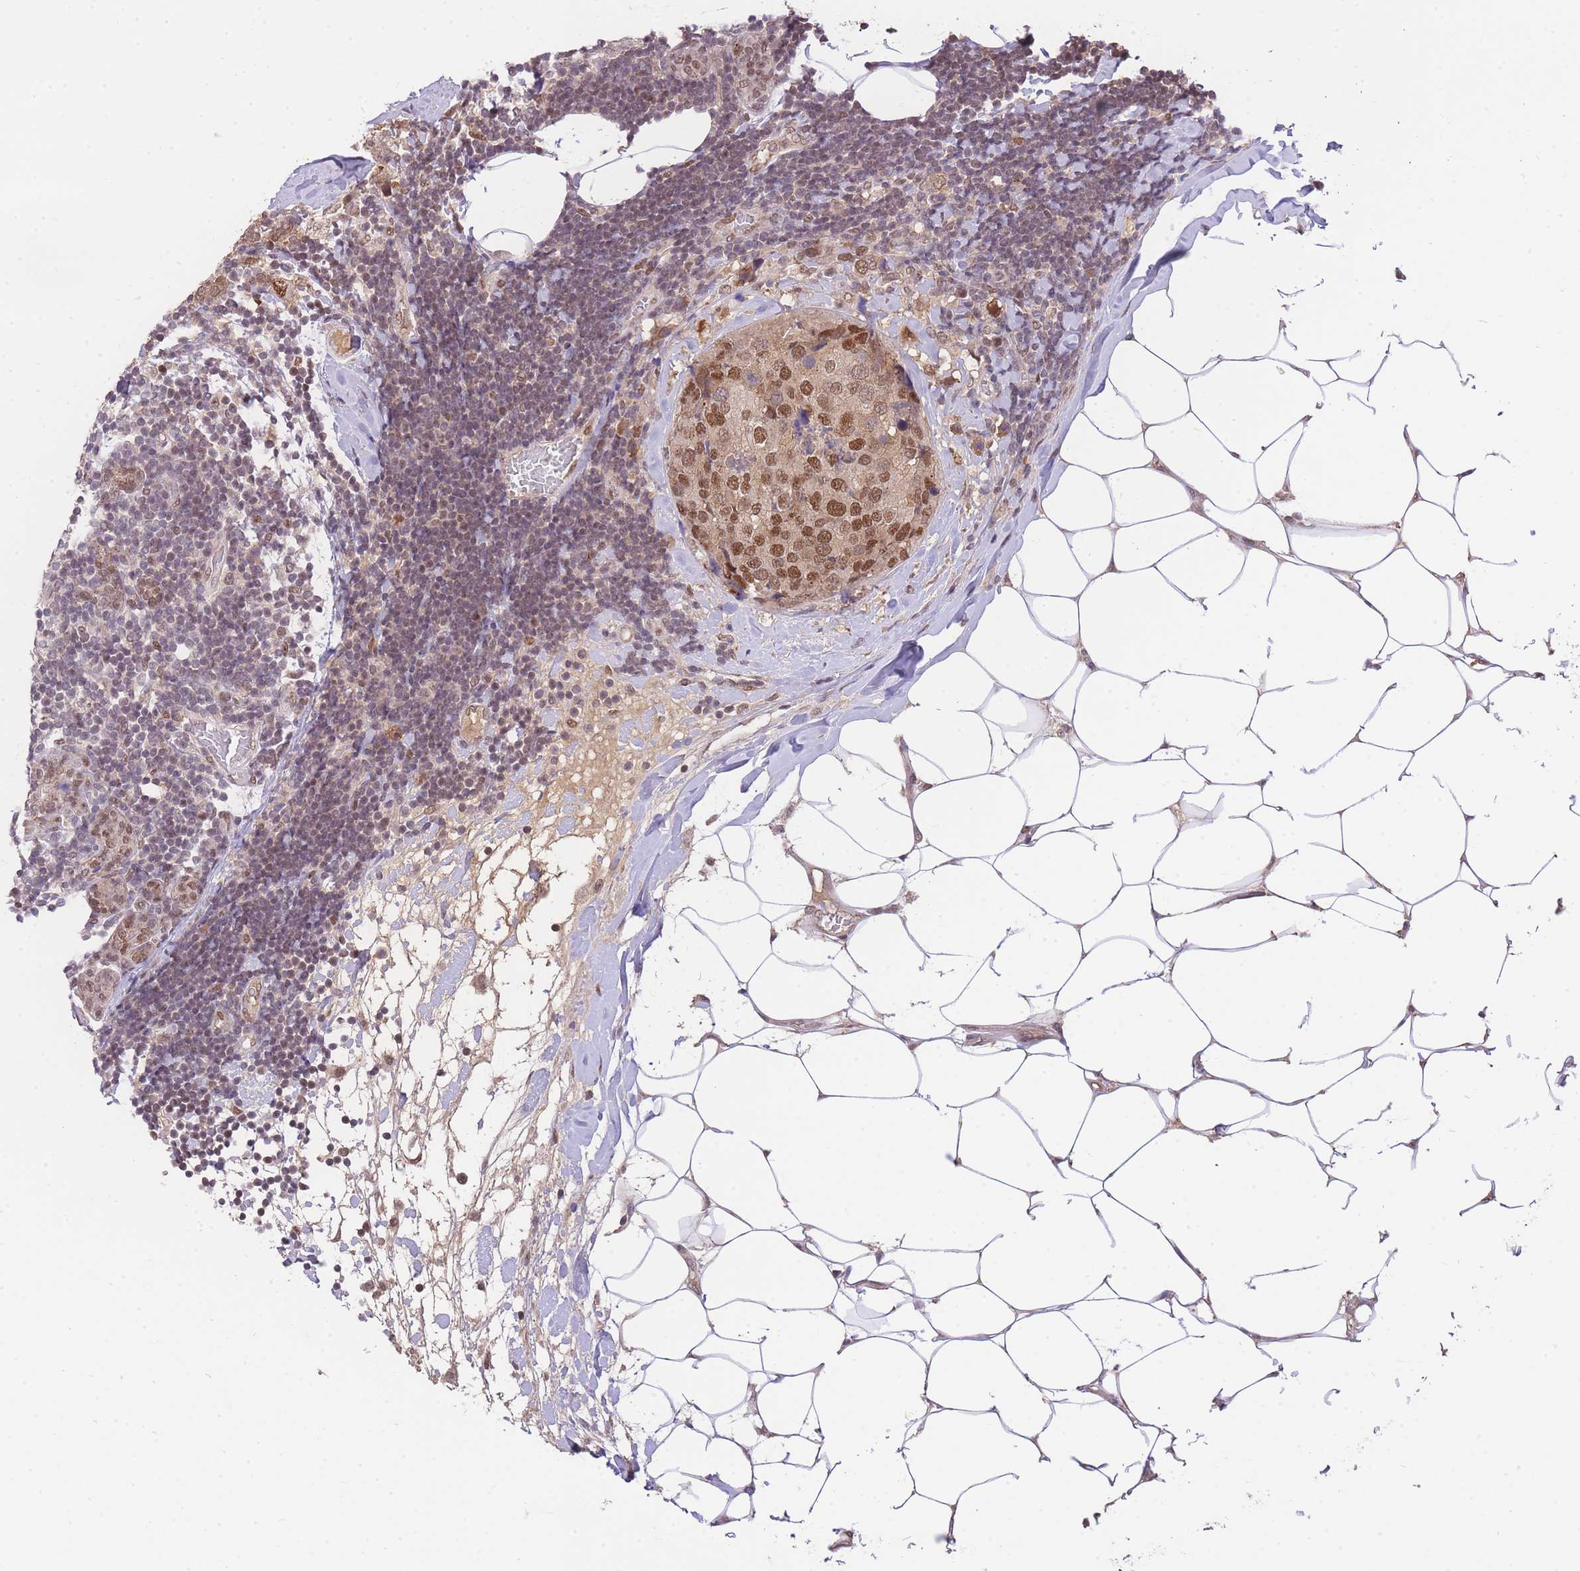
{"staining": {"intensity": "moderate", "quantity": ">75%", "location": "nuclear"}, "tissue": "breast cancer", "cell_type": "Tumor cells", "image_type": "cancer", "snomed": [{"axis": "morphology", "description": "Lobular carcinoma"}, {"axis": "topography", "description": "Breast"}], "caption": "Brown immunohistochemical staining in human breast cancer reveals moderate nuclear staining in approximately >75% of tumor cells. Nuclei are stained in blue.", "gene": "UBXN7", "patient": {"sex": "female", "age": 59}}